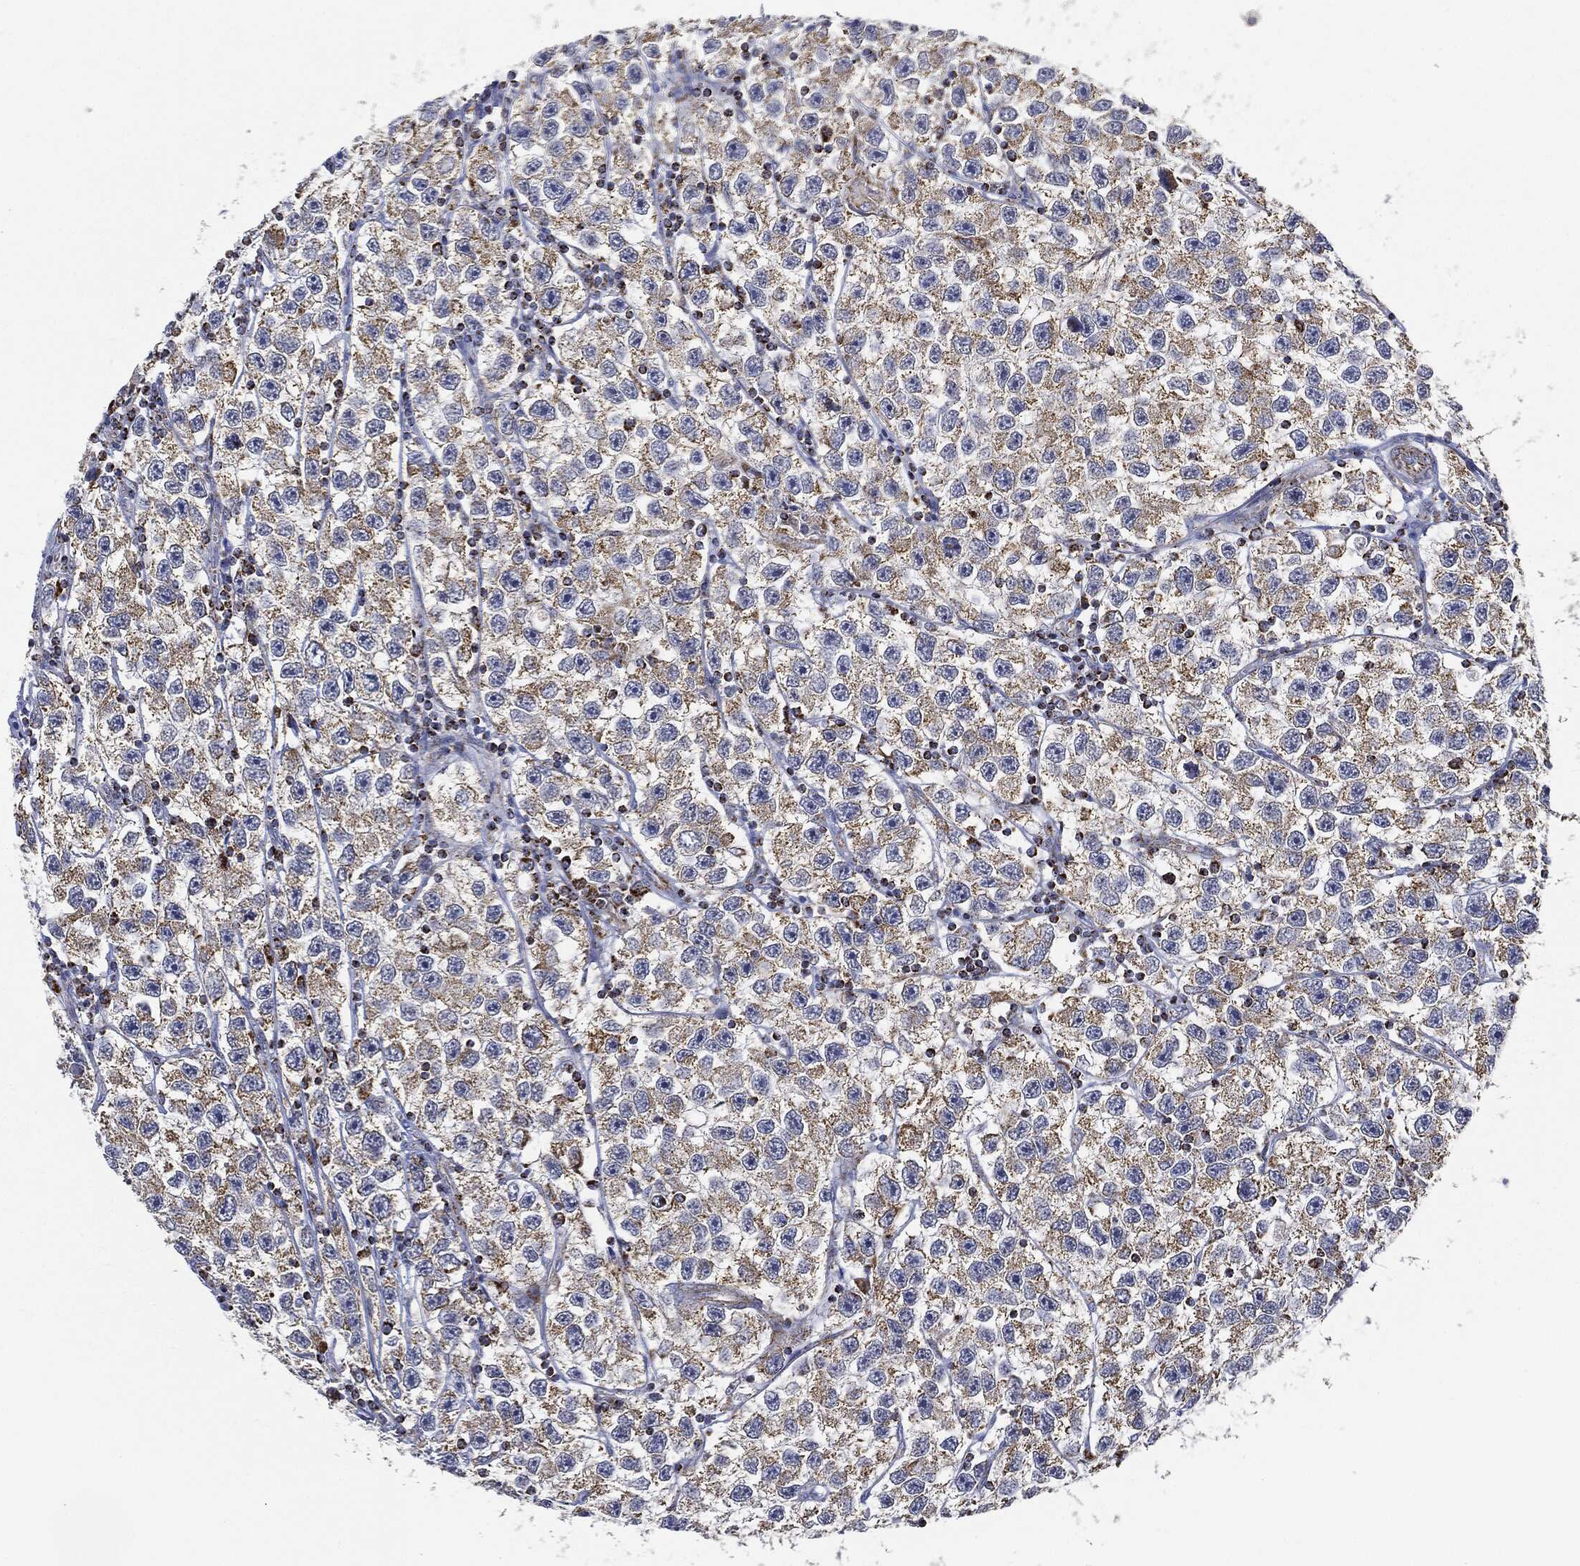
{"staining": {"intensity": "moderate", "quantity": ">75%", "location": "cytoplasmic/membranous"}, "tissue": "testis cancer", "cell_type": "Tumor cells", "image_type": "cancer", "snomed": [{"axis": "morphology", "description": "Seminoma, NOS"}, {"axis": "topography", "description": "Testis"}], "caption": "A photomicrograph of testis cancer stained for a protein displays moderate cytoplasmic/membranous brown staining in tumor cells.", "gene": "CAPN15", "patient": {"sex": "male", "age": 26}}